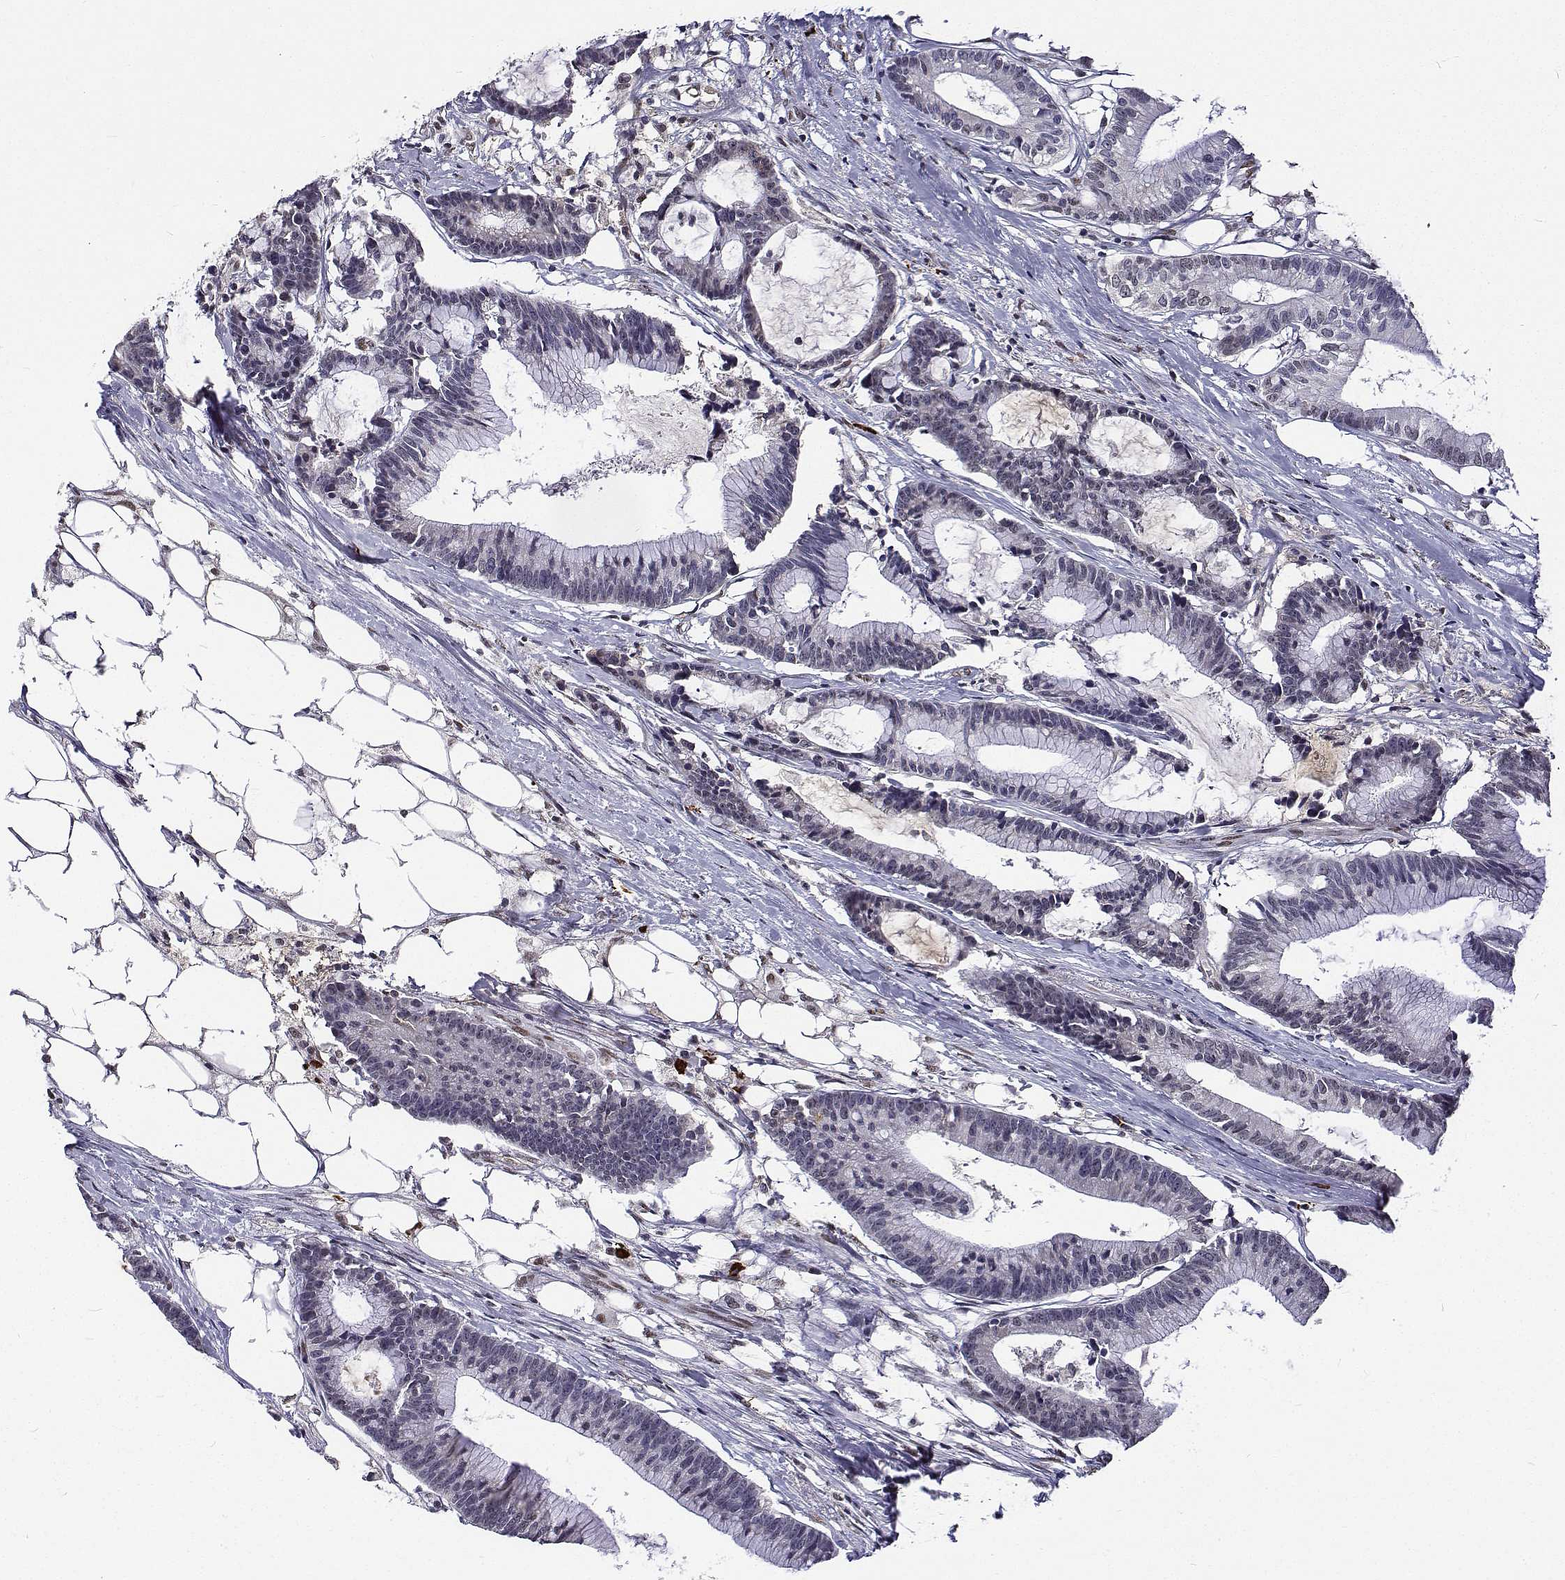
{"staining": {"intensity": "negative", "quantity": "none", "location": "none"}, "tissue": "colorectal cancer", "cell_type": "Tumor cells", "image_type": "cancer", "snomed": [{"axis": "morphology", "description": "Adenocarcinoma, NOS"}, {"axis": "topography", "description": "Colon"}], "caption": "Immunohistochemistry photomicrograph of neoplastic tissue: colorectal cancer stained with DAB (3,3'-diaminobenzidine) demonstrates no significant protein positivity in tumor cells.", "gene": "ATRX", "patient": {"sex": "female", "age": 78}}